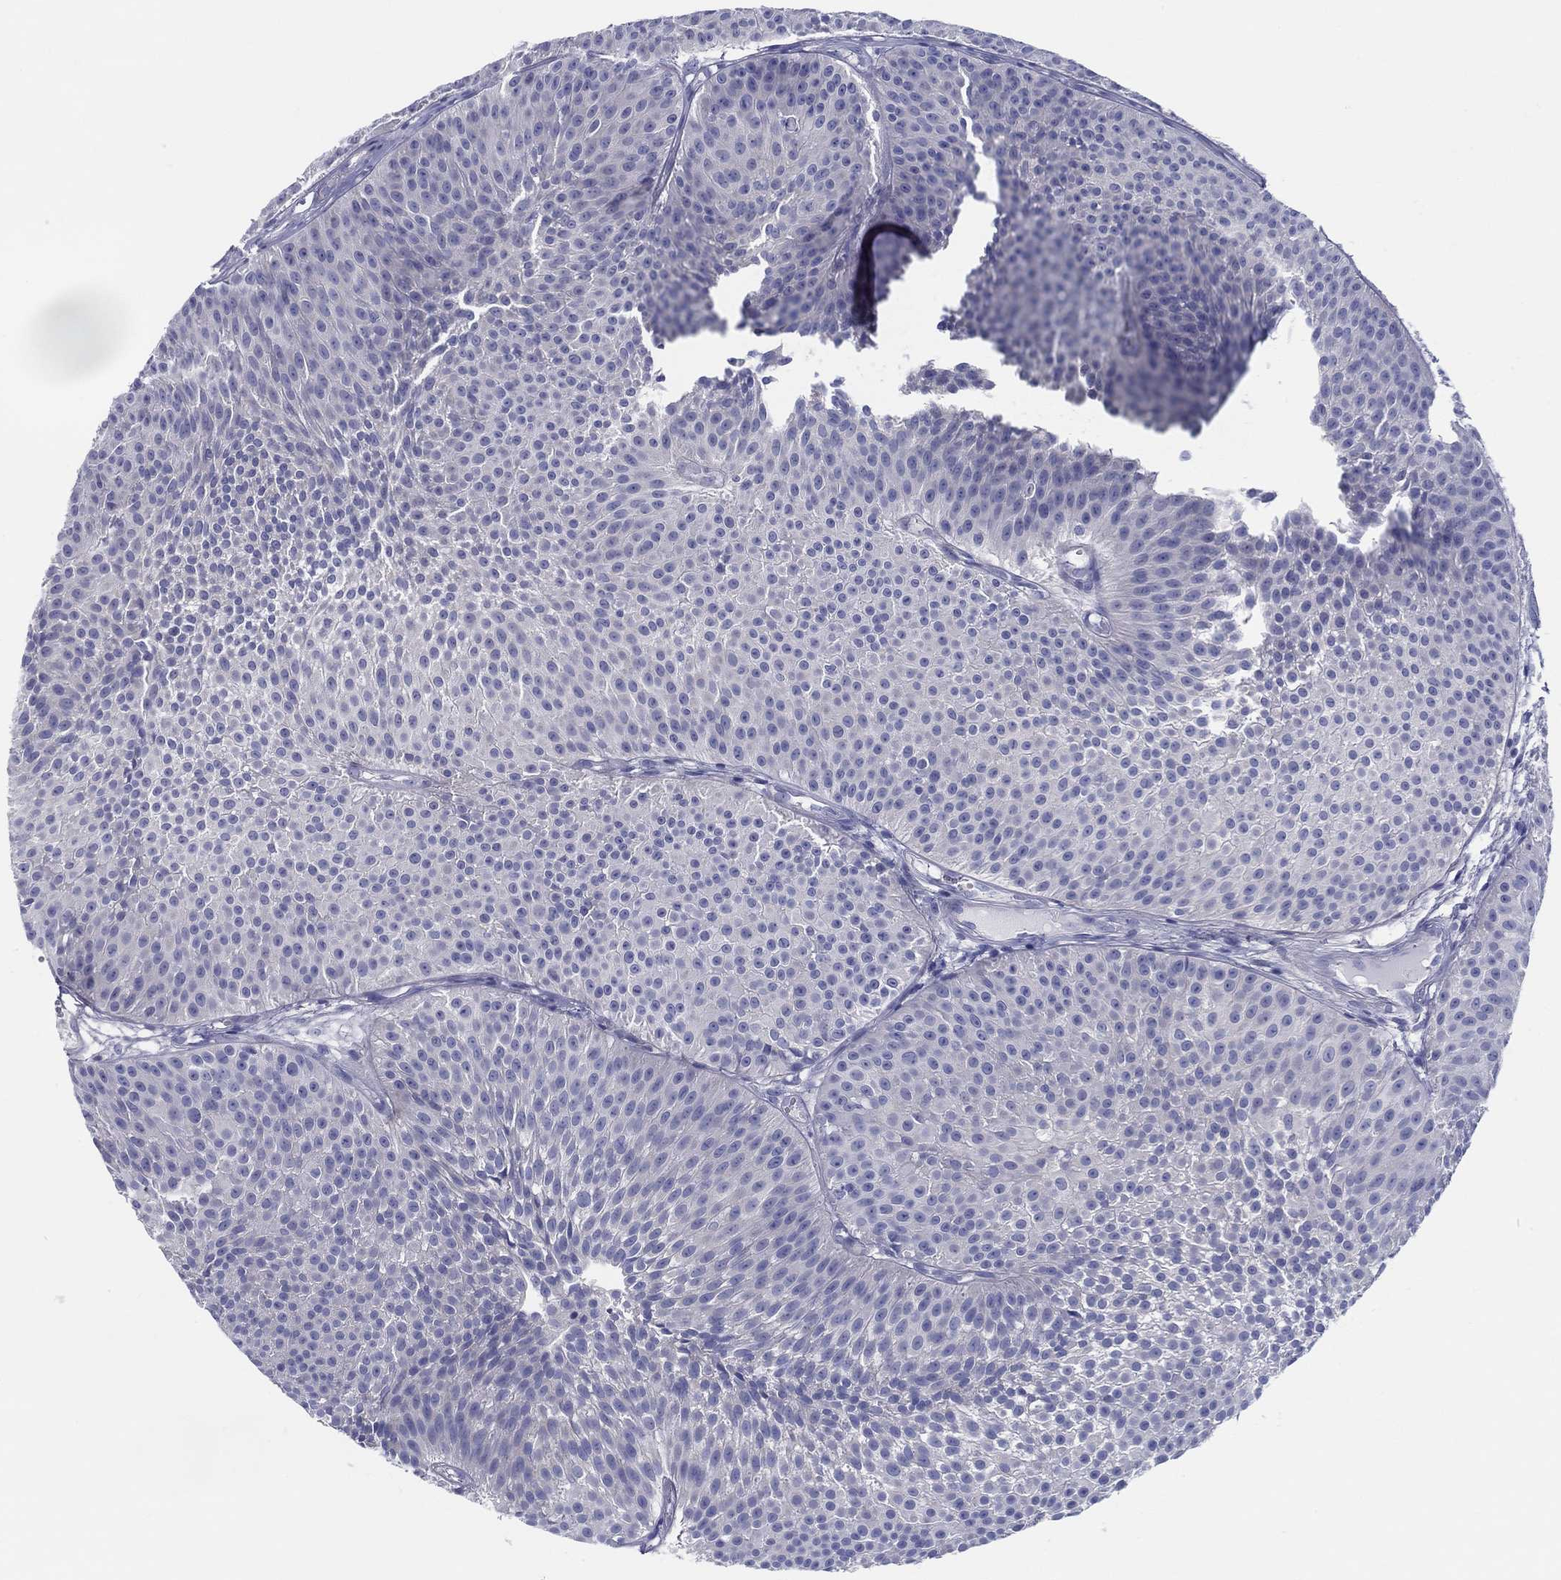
{"staining": {"intensity": "negative", "quantity": "none", "location": "none"}, "tissue": "urothelial cancer", "cell_type": "Tumor cells", "image_type": "cancer", "snomed": [{"axis": "morphology", "description": "Urothelial carcinoma, Low grade"}, {"axis": "topography", "description": "Urinary bladder"}], "caption": "Image shows no significant protein expression in tumor cells of urothelial cancer. The staining was performed using DAB (3,3'-diaminobenzidine) to visualize the protein expression in brown, while the nuclei were stained in blue with hematoxylin (Magnification: 20x).", "gene": "HAPLN4", "patient": {"sex": "male", "age": 63}}